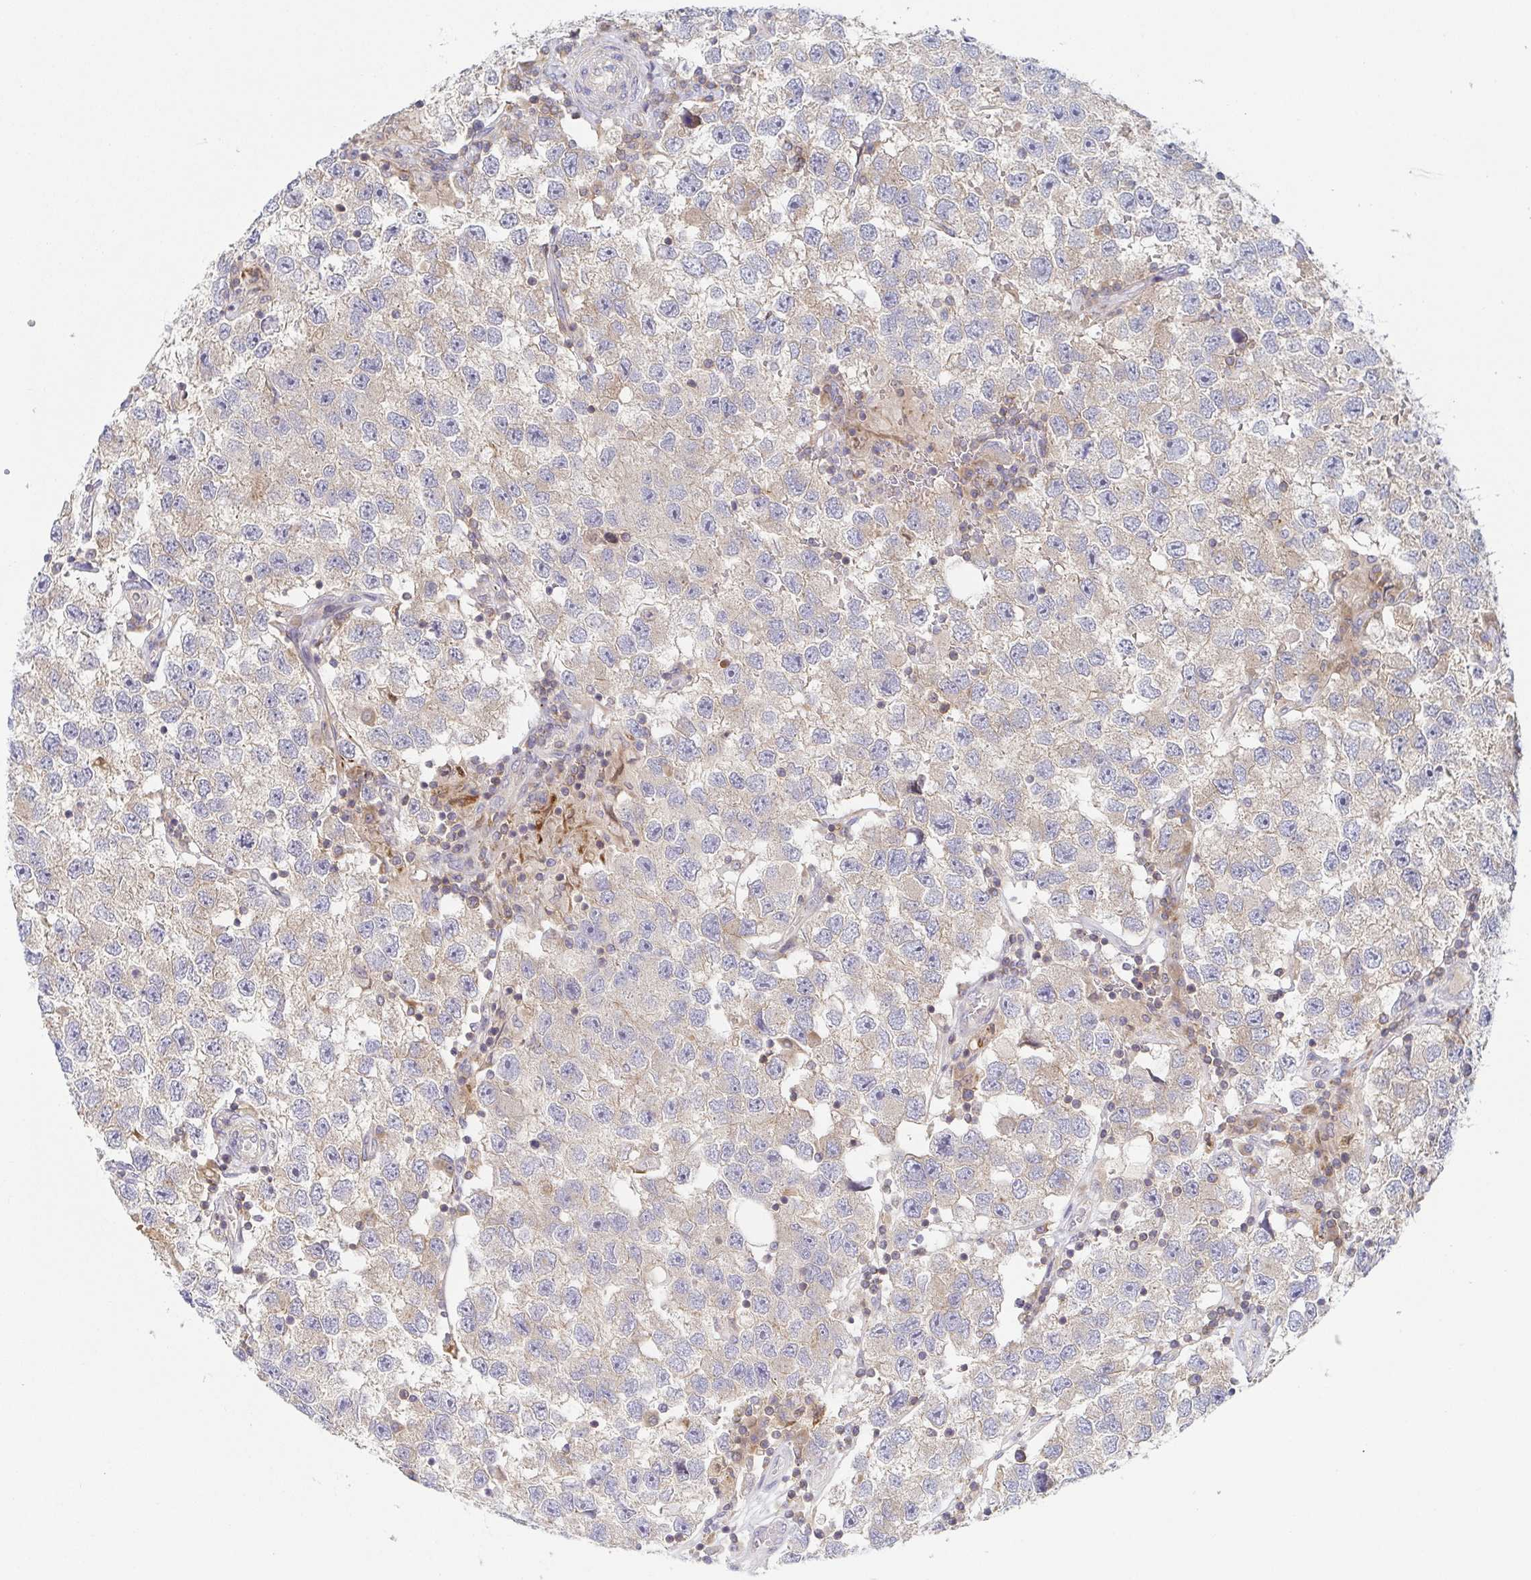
{"staining": {"intensity": "weak", "quantity": "25%-75%", "location": "cytoplasmic/membranous"}, "tissue": "testis cancer", "cell_type": "Tumor cells", "image_type": "cancer", "snomed": [{"axis": "morphology", "description": "Seminoma, NOS"}, {"axis": "topography", "description": "Testis"}], "caption": "IHC of testis cancer exhibits low levels of weak cytoplasmic/membranous expression in approximately 25%-75% of tumor cells.", "gene": "TUFT1", "patient": {"sex": "male", "age": 26}}